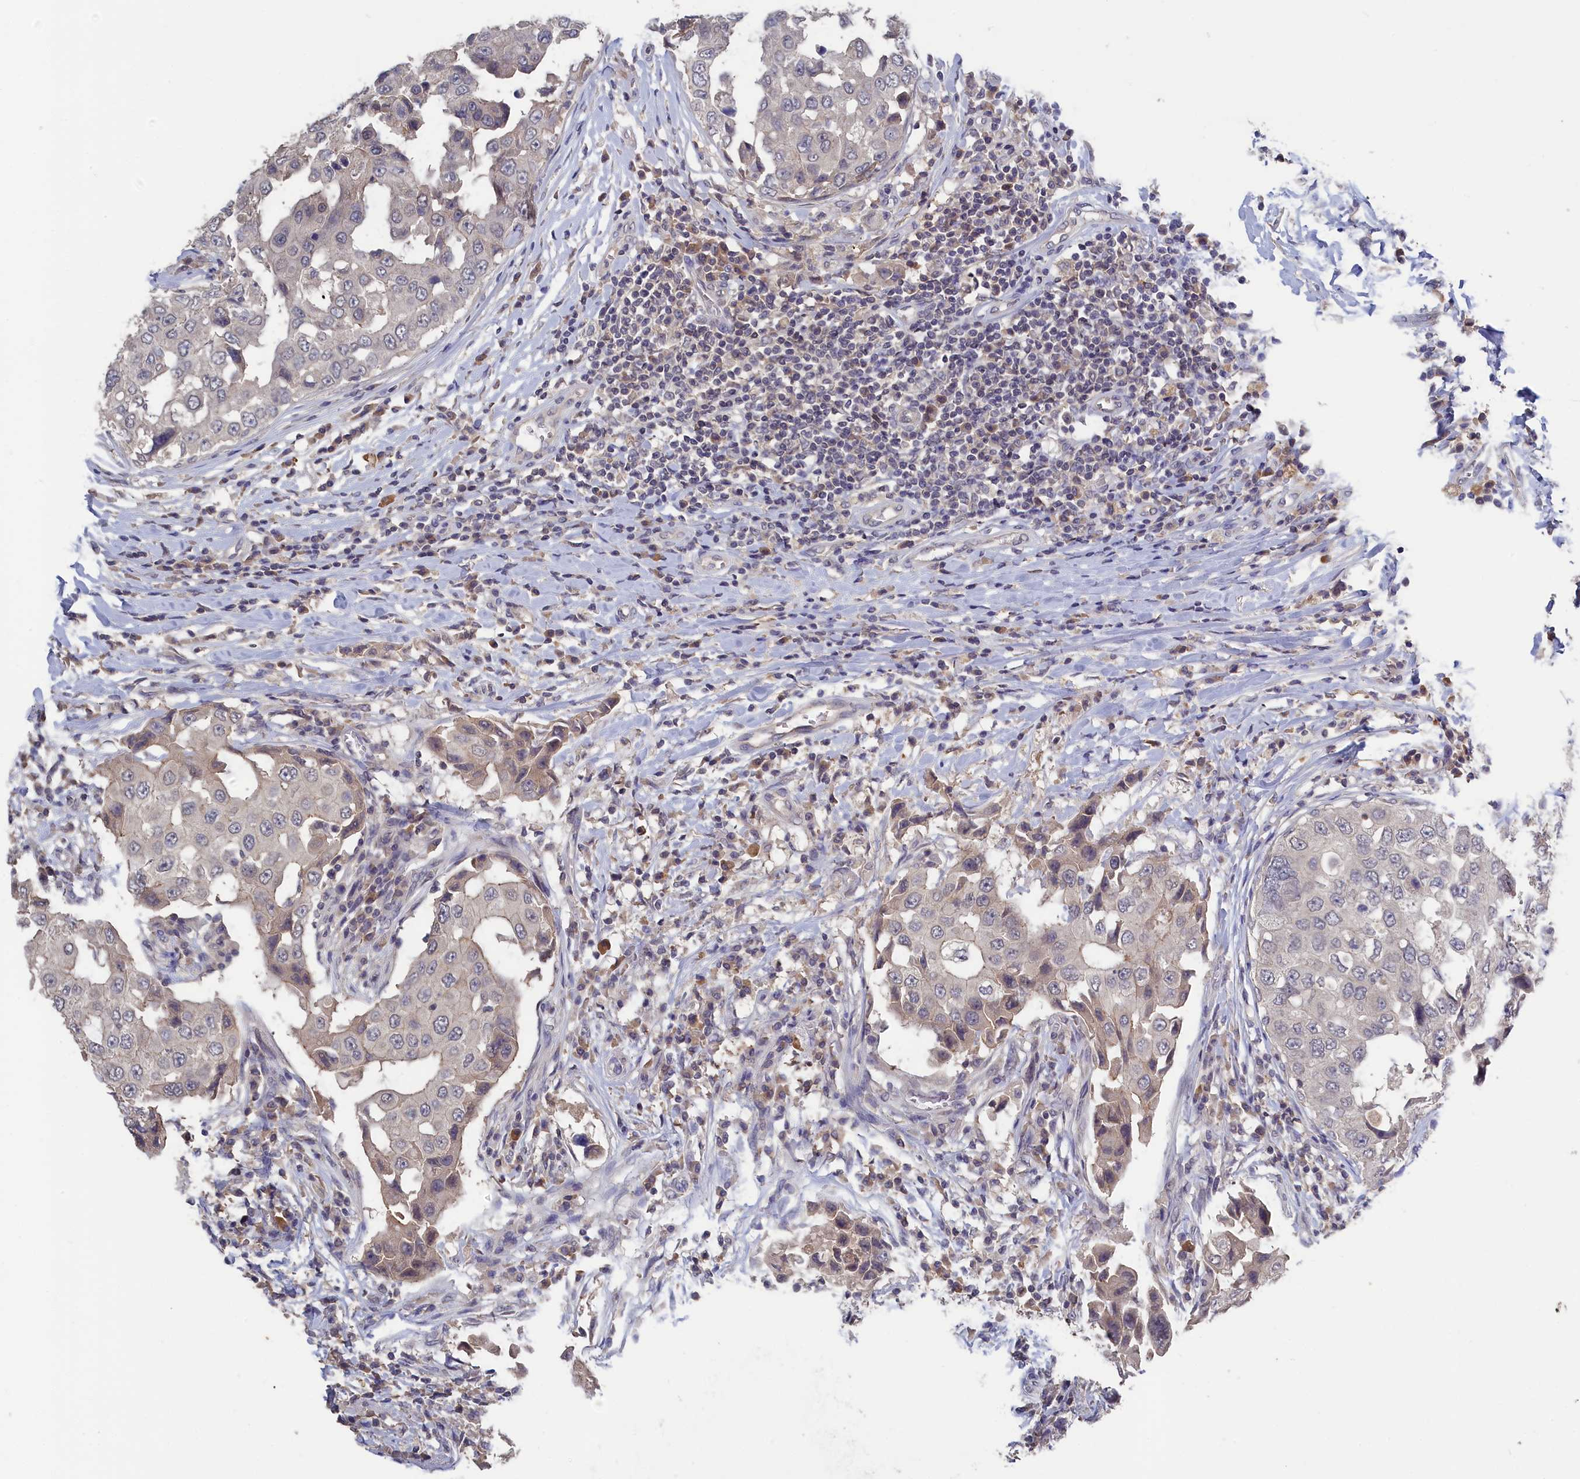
{"staining": {"intensity": "negative", "quantity": "none", "location": "none"}, "tissue": "breast cancer", "cell_type": "Tumor cells", "image_type": "cancer", "snomed": [{"axis": "morphology", "description": "Duct carcinoma"}, {"axis": "topography", "description": "Breast"}], "caption": "DAB (3,3'-diaminobenzidine) immunohistochemical staining of breast cancer (infiltrating ductal carcinoma) reveals no significant staining in tumor cells.", "gene": "CELF5", "patient": {"sex": "female", "age": 27}}